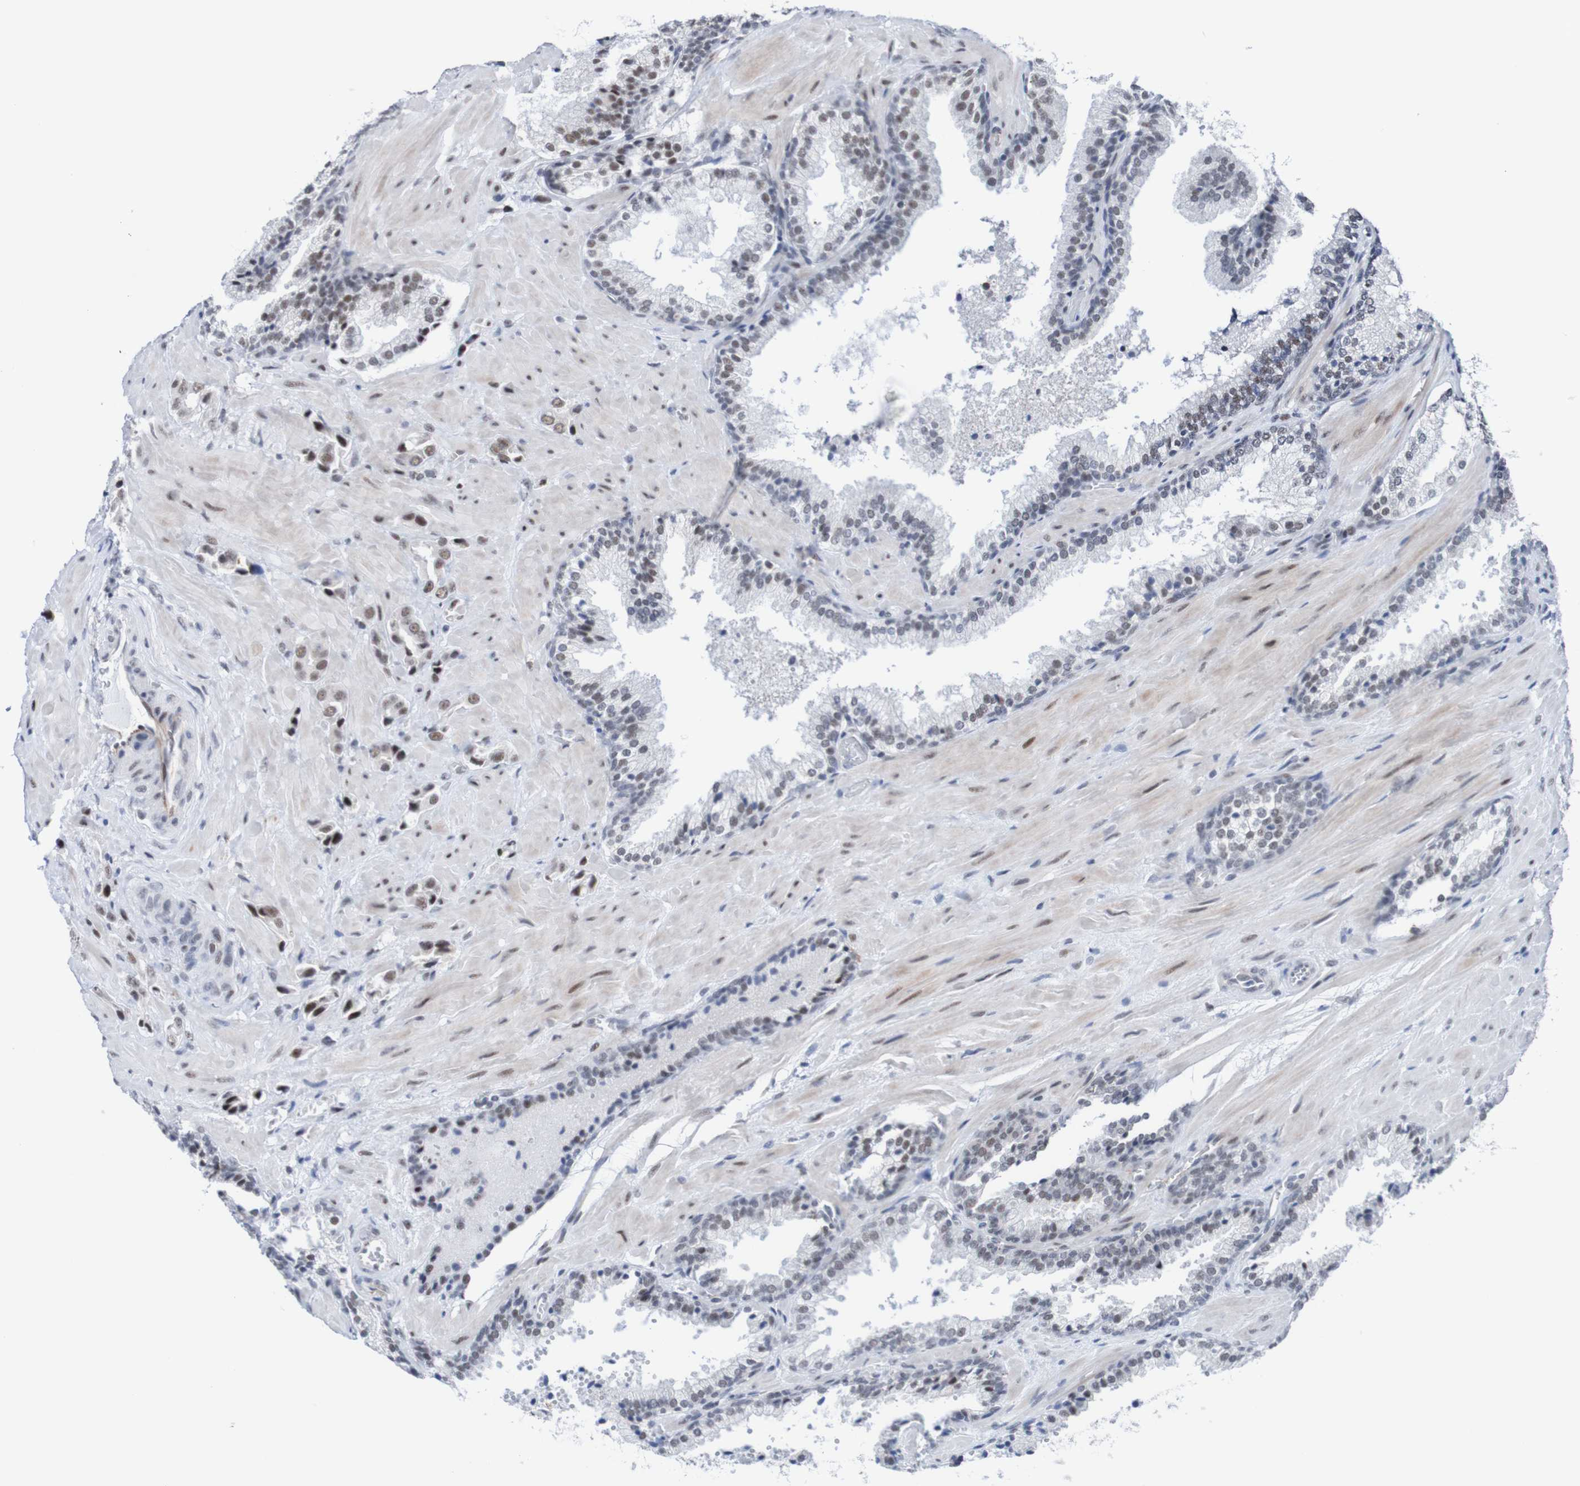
{"staining": {"intensity": "moderate", "quantity": "25%-75%", "location": "nuclear"}, "tissue": "prostate cancer", "cell_type": "Tumor cells", "image_type": "cancer", "snomed": [{"axis": "morphology", "description": "Adenocarcinoma, High grade"}, {"axis": "topography", "description": "Prostate"}], "caption": "IHC photomicrograph of adenocarcinoma (high-grade) (prostate) stained for a protein (brown), which reveals medium levels of moderate nuclear staining in about 25%-75% of tumor cells.", "gene": "CDC5L", "patient": {"sex": "male", "age": 64}}